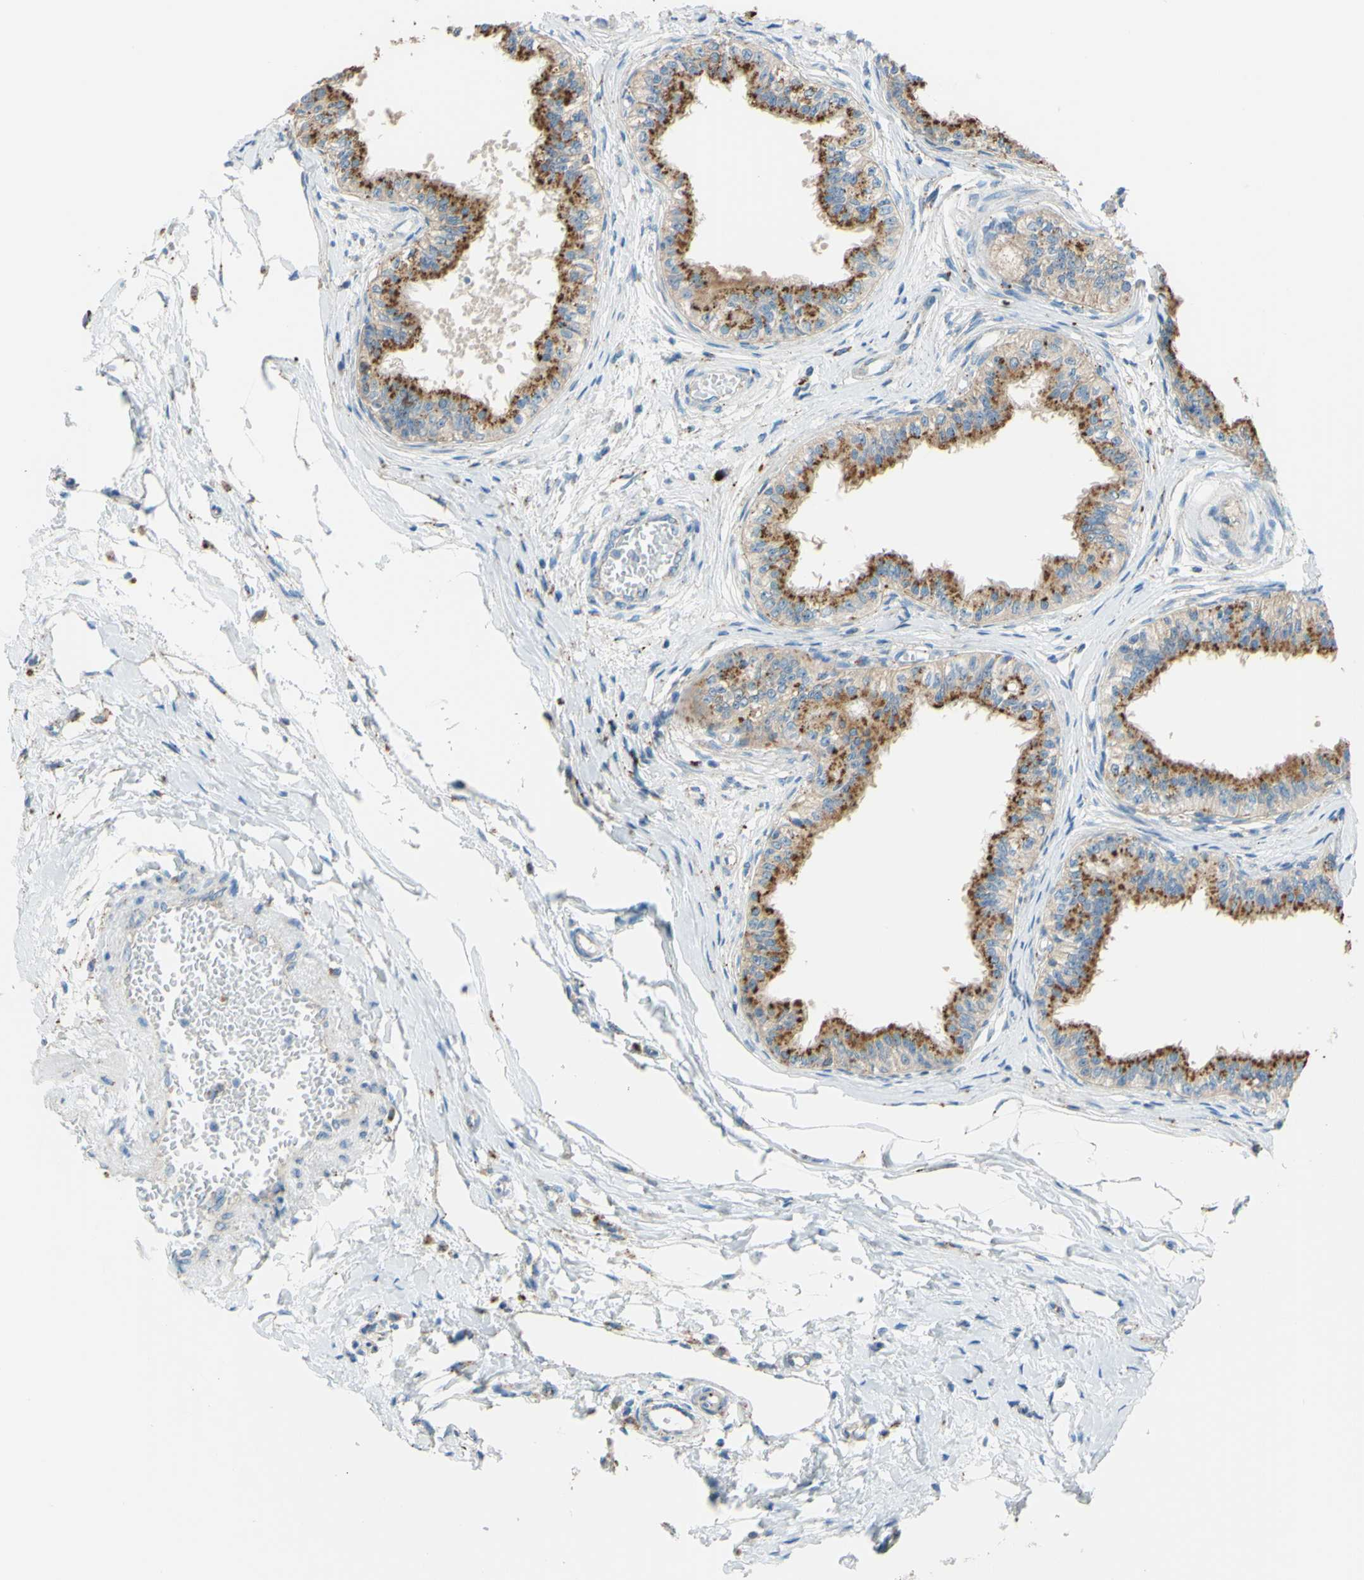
{"staining": {"intensity": "strong", "quantity": ">75%", "location": "cytoplasmic/membranous"}, "tissue": "epididymis", "cell_type": "Glandular cells", "image_type": "normal", "snomed": [{"axis": "morphology", "description": "Normal tissue, NOS"}, {"axis": "morphology", "description": "Adenocarcinoma, metastatic, NOS"}, {"axis": "topography", "description": "Testis"}, {"axis": "topography", "description": "Epididymis"}], "caption": "High-magnification brightfield microscopy of normal epididymis stained with DAB (3,3'-diaminobenzidine) (brown) and counterstained with hematoxylin (blue). glandular cells exhibit strong cytoplasmic/membranous staining is present in about>75% of cells. Nuclei are stained in blue.", "gene": "CTSD", "patient": {"sex": "male", "age": 26}}